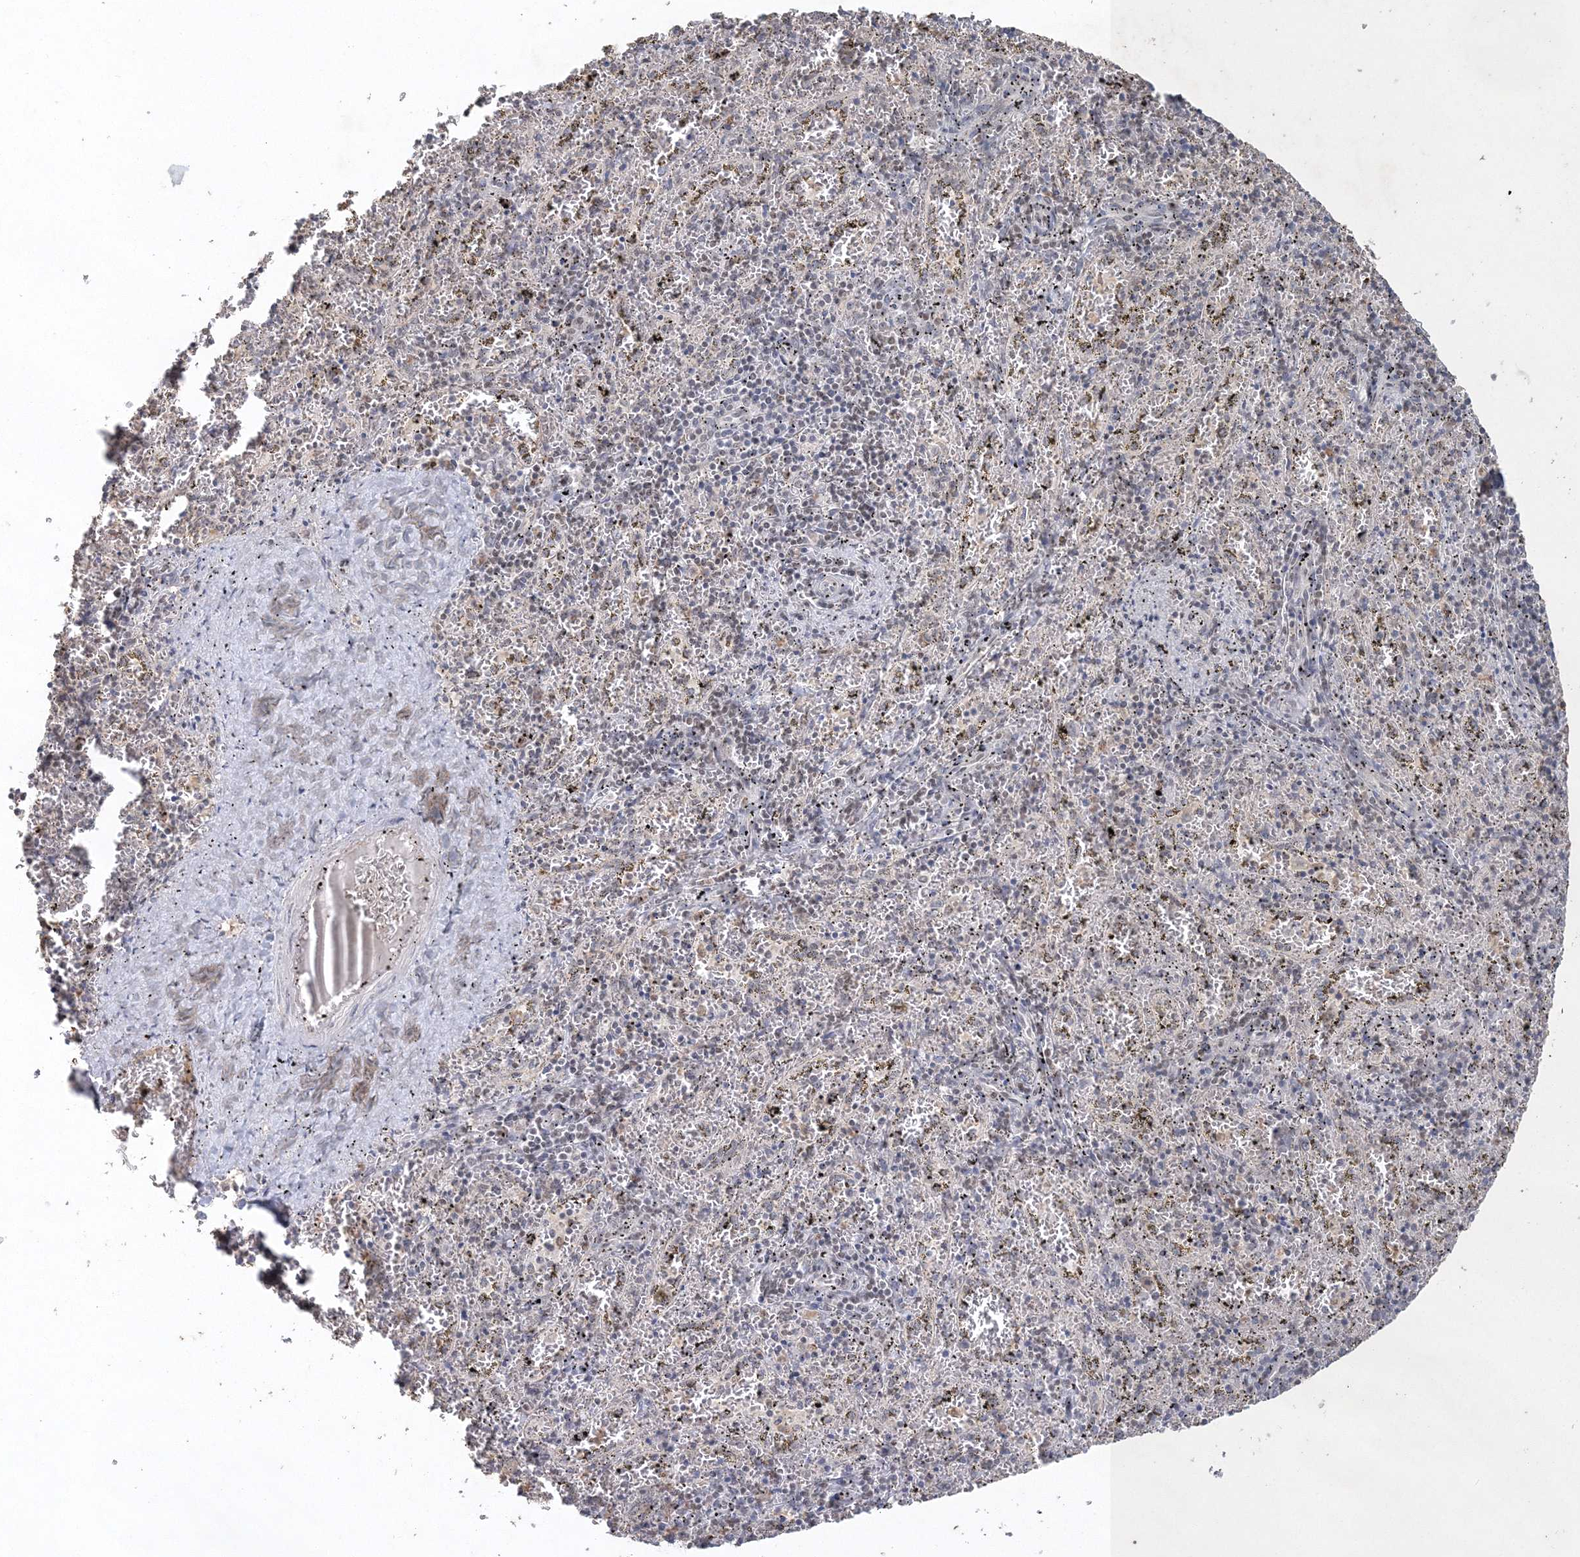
{"staining": {"intensity": "weak", "quantity": "<25%", "location": "nuclear"}, "tissue": "spleen", "cell_type": "Cells in red pulp", "image_type": "normal", "snomed": [{"axis": "morphology", "description": "Normal tissue, NOS"}, {"axis": "topography", "description": "Spleen"}], "caption": "Immunohistochemistry of benign human spleen displays no staining in cells in red pulp. (Stains: DAB (3,3'-diaminobenzidine) IHC with hematoxylin counter stain, Microscopy: brightfield microscopy at high magnification).", "gene": "UIMC1", "patient": {"sex": "male", "age": 11}}